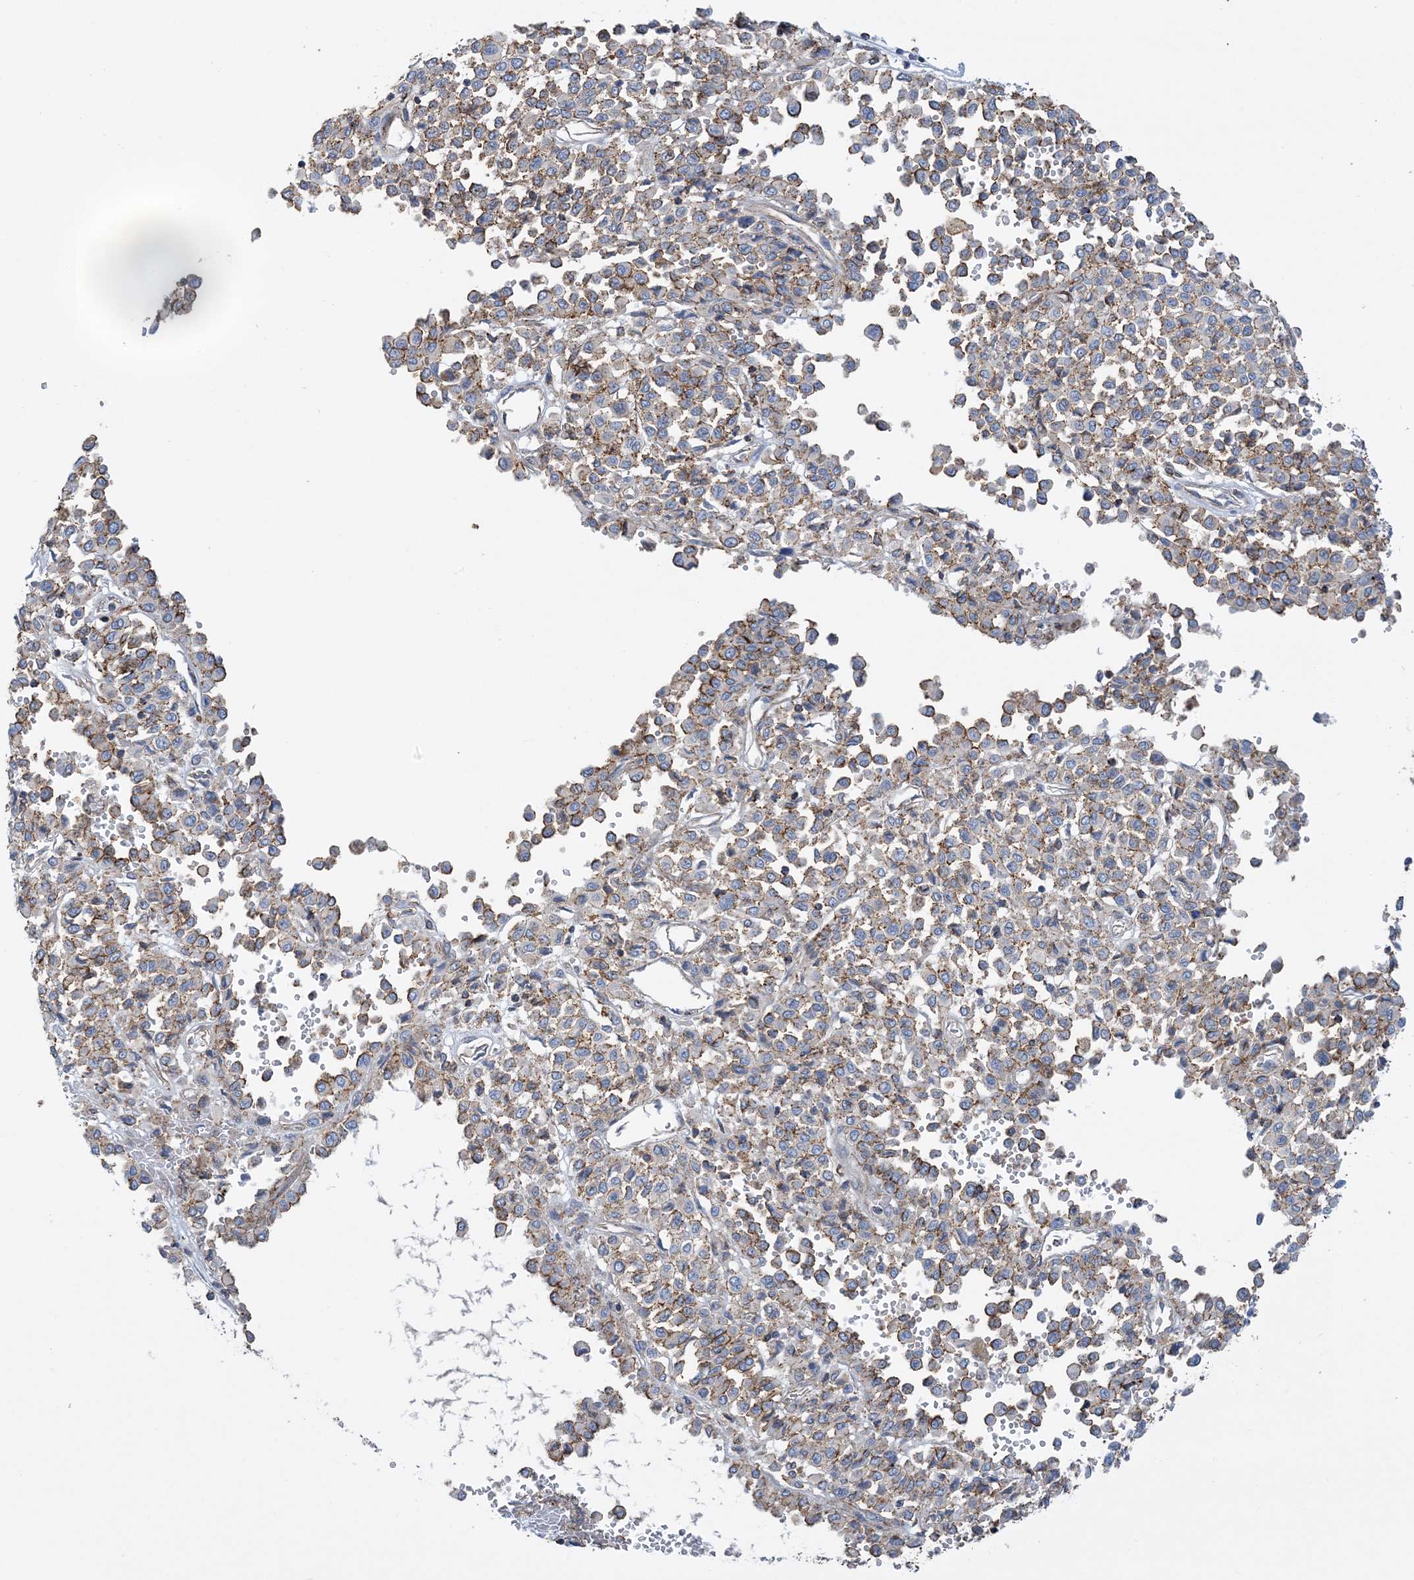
{"staining": {"intensity": "moderate", "quantity": "25%-75%", "location": "cytoplasmic/membranous"}, "tissue": "melanoma", "cell_type": "Tumor cells", "image_type": "cancer", "snomed": [{"axis": "morphology", "description": "Malignant melanoma, Metastatic site"}, {"axis": "topography", "description": "Pancreas"}], "caption": "Immunohistochemistry image of human melanoma stained for a protein (brown), which displays medium levels of moderate cytoplasmic/membranous staining in about 25%-75% of tumor cells.", "gene": "CALHM5", "patient": {"sex": "female", "age": 30}}